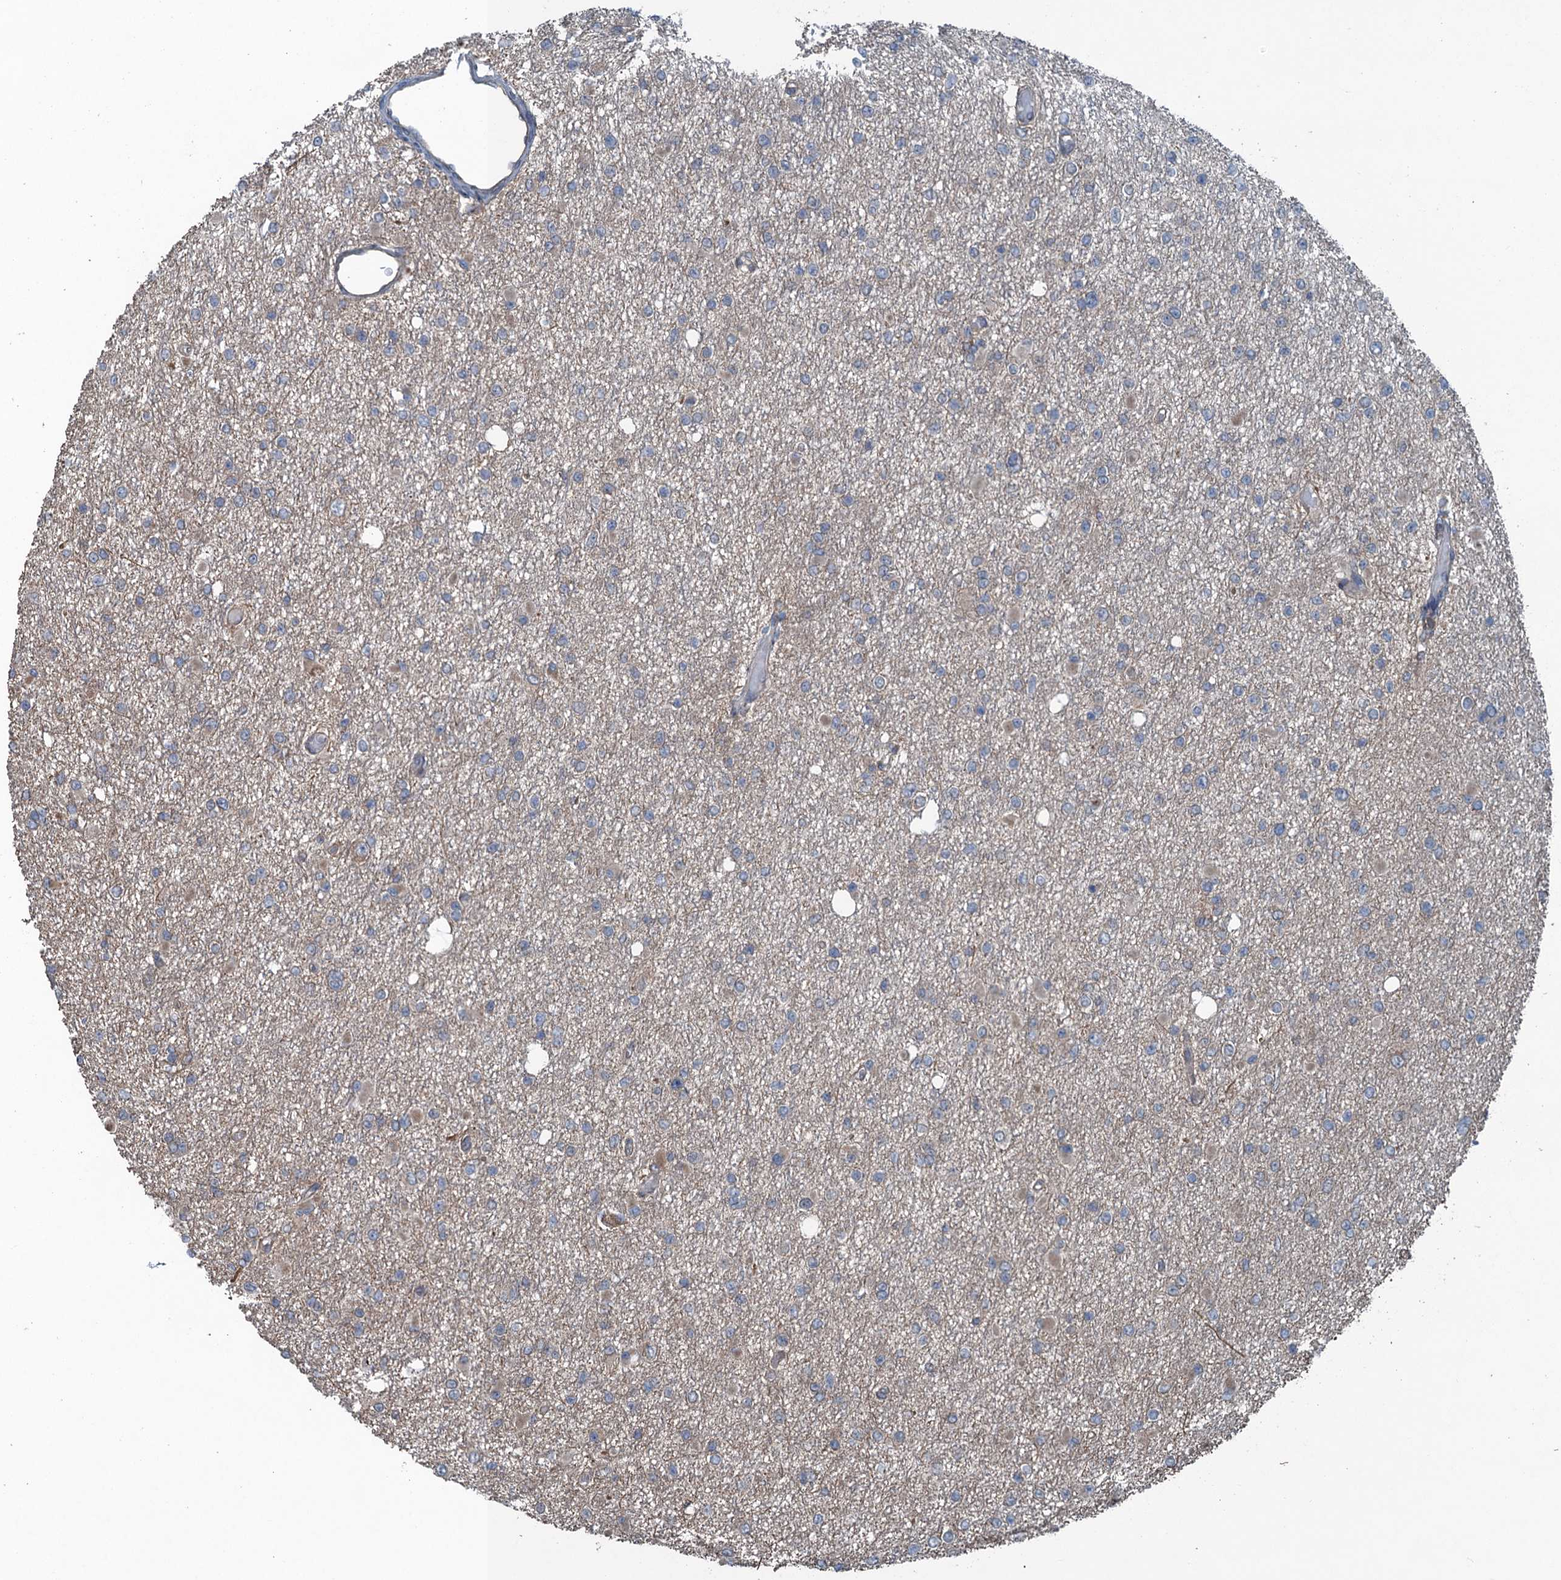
{"staining": {"intensity": "negative", "quantity": "none", "location": "none"}, "tissue": "glioma", "cell_type": "Tumor cells", "image_type": "cancer", "snomed": [{"axis": "morphology", "description": "Glioma, malignant, Low grade"}, {"axis": "topography", "description": "Brain"}], "caption": "DAB immunohistochemical staining of human glioma reveals no significant expression in tumor cells.", "gene": "TRAPPC8", "patient": {"sex": "female", "age": 22}}